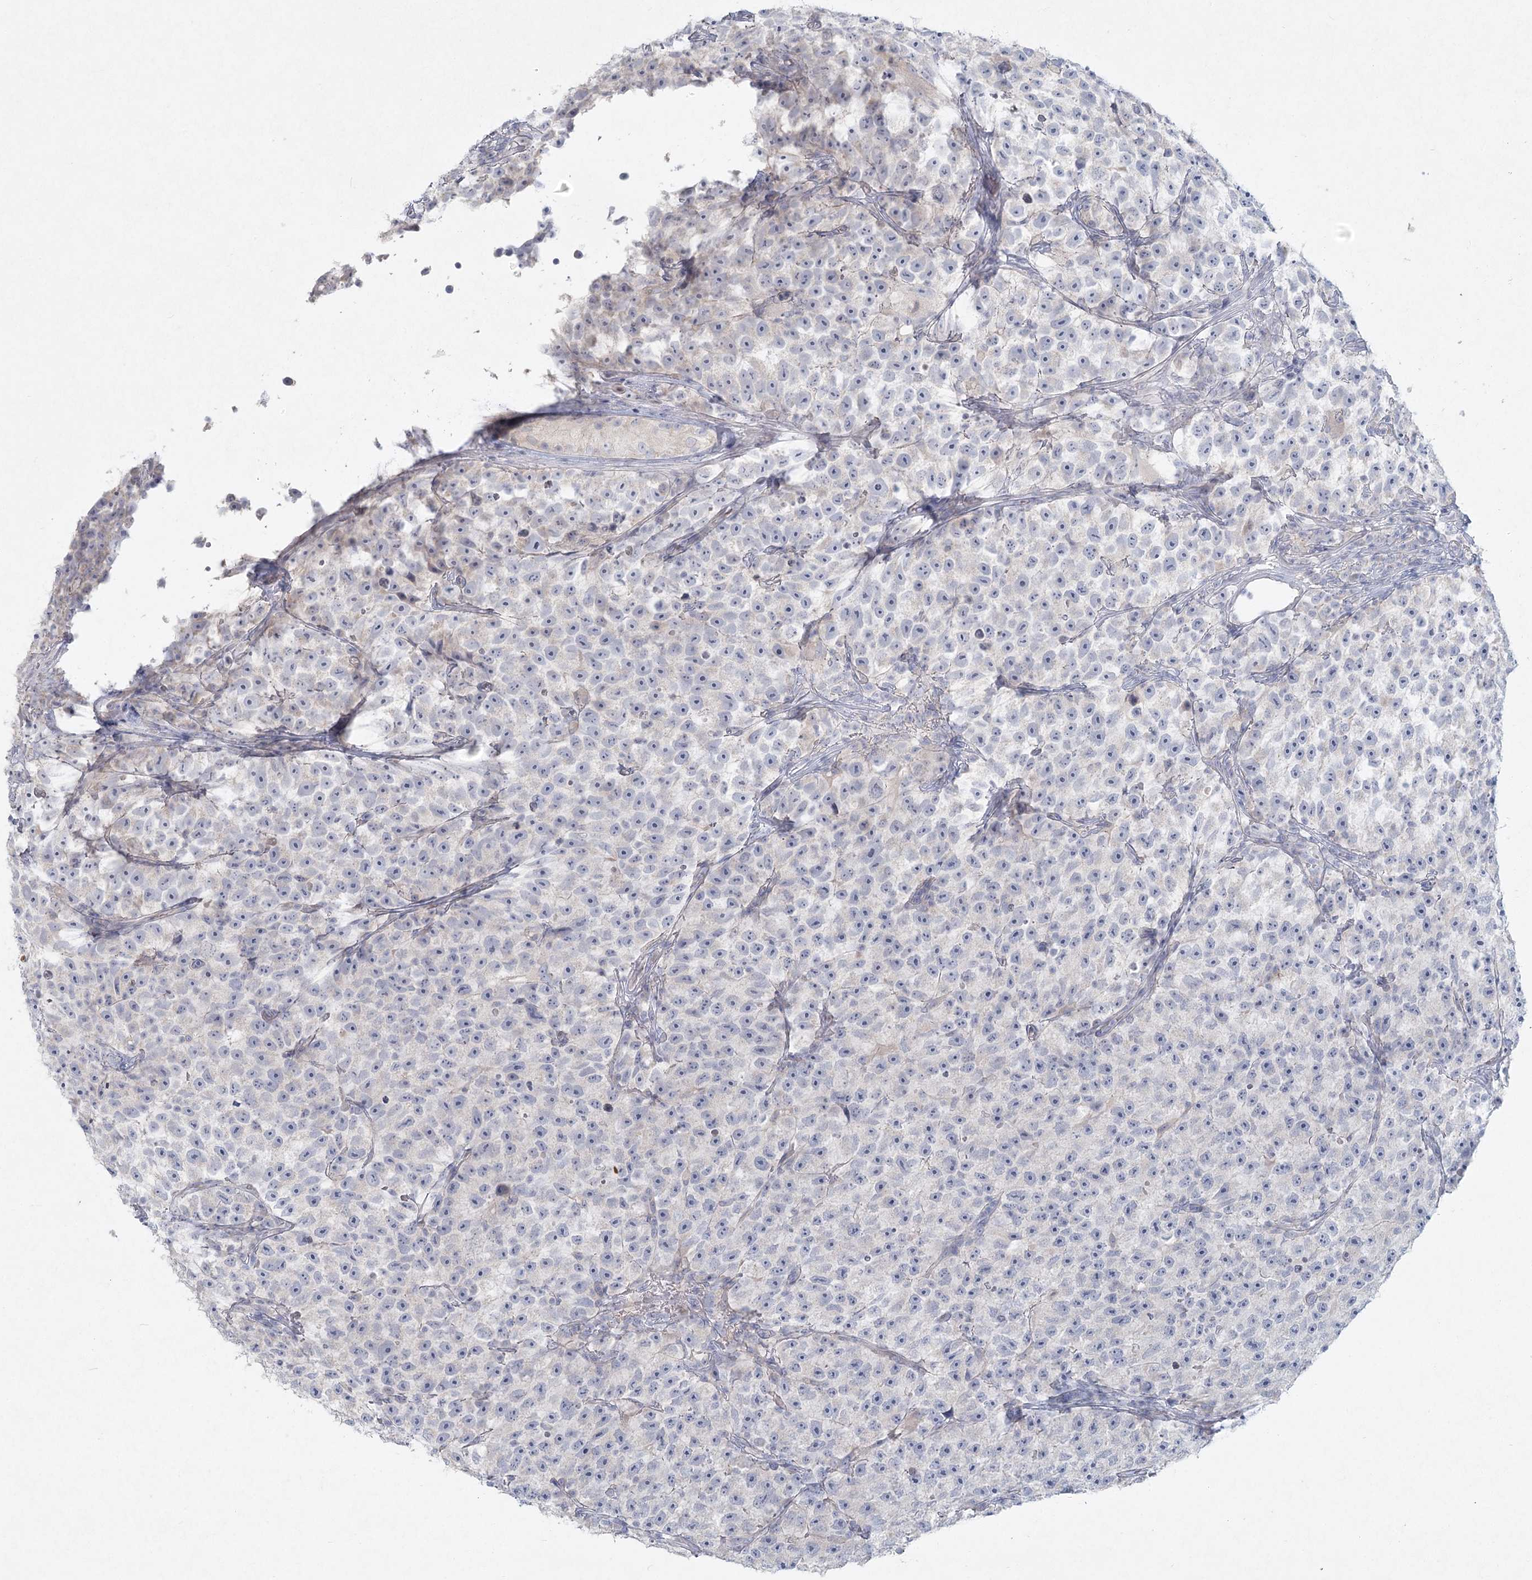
{"staining": {"intensity": "negative", "quantity": "none", "location": "none"}, "tissue": "testis cancer", "cell_type": "Tumor cells", "image_type": "cancer", "snomed": [{"axis": "morphology", "description": "Seminoma, NOS"}, {"axis": "topography", "description": "Testis"}], "caption": "DAB immunohistochemical staining of seminoma (testis) exhibits no significant staining in tumor cells.", "gene": "LRP2BP", "patient": {"sex": "male", "age": 22}}